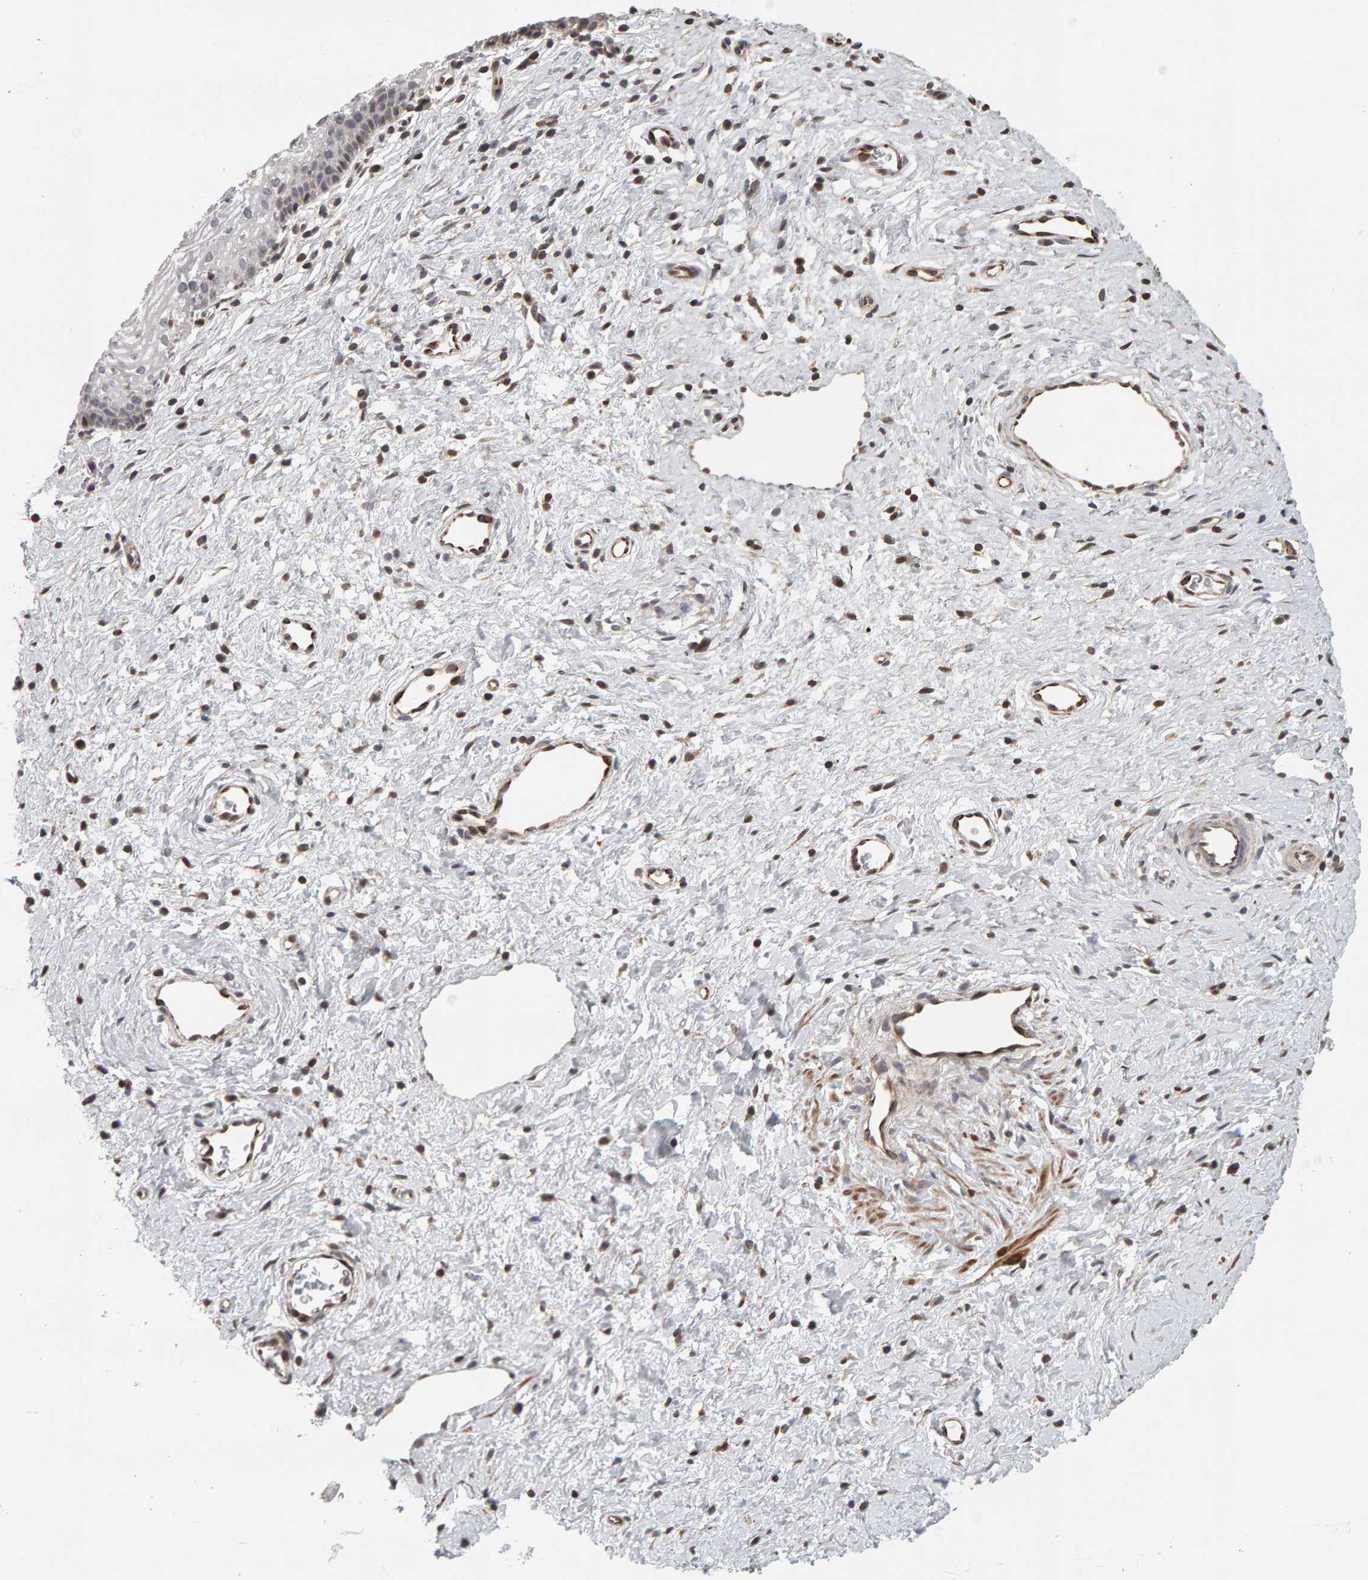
{"staining": {"intensity": "negative", "quantity": "none", "location": "none"}, "tissue": "cervix", "cell_type": "Glandular cells", "image_type": "normal", "snomed": [{"axis": "morphology", "description": "Normal tissue, NOS"}, {"axis": "topography", "description": "Cervix"}], "caption": "DAB (3,3'-diaminobenzidine) immunohistochemical staining of unremarkable cervix demonstrates no significant positivity in glandular cells.", "gene": "TEFM", "patient": {"sex": "female", "age": 27}}